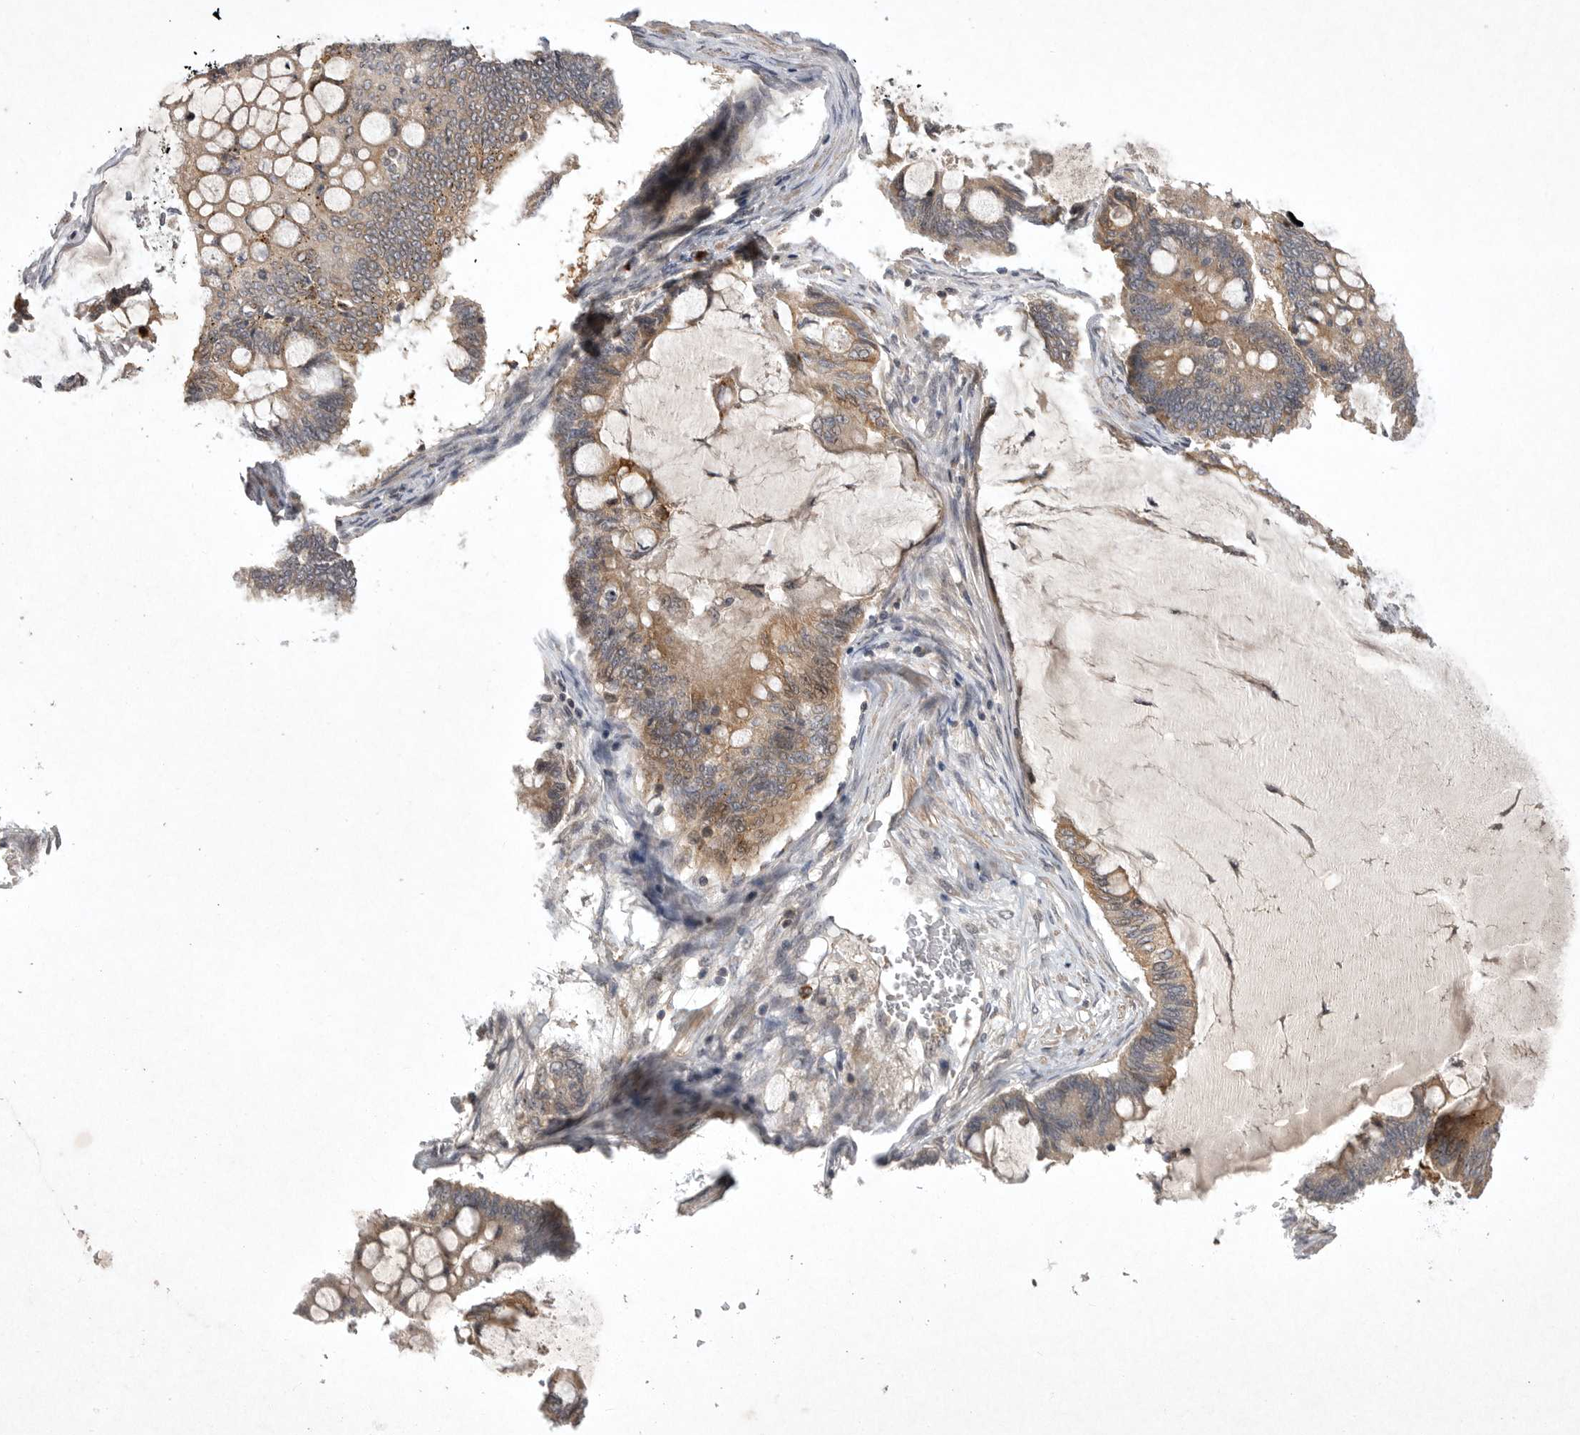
{"staining": {"intensity": "moderate", "quantity": ">75%", "location": "cytoplasmic/membranous"}, "tissue": "ovarian cancer", "cell_type": "Tumor cells", "image_type": "cancer", "snomed": [{"axis": "morphology", "description": "Cystadenocarcinoma, mucinous, NOS"}, {"axis": "topography", "description": "Ovary"}], "caption": "Ovarian cancer tissue demonstrates moderate cytoplasmic/membranous staining in approximately >75% of tumor cells, visualized by immunohistochemistry. Nuclei are stained in blue.", "gene": "UBE3D", "patient": {"sex": "female", "age": 61}}